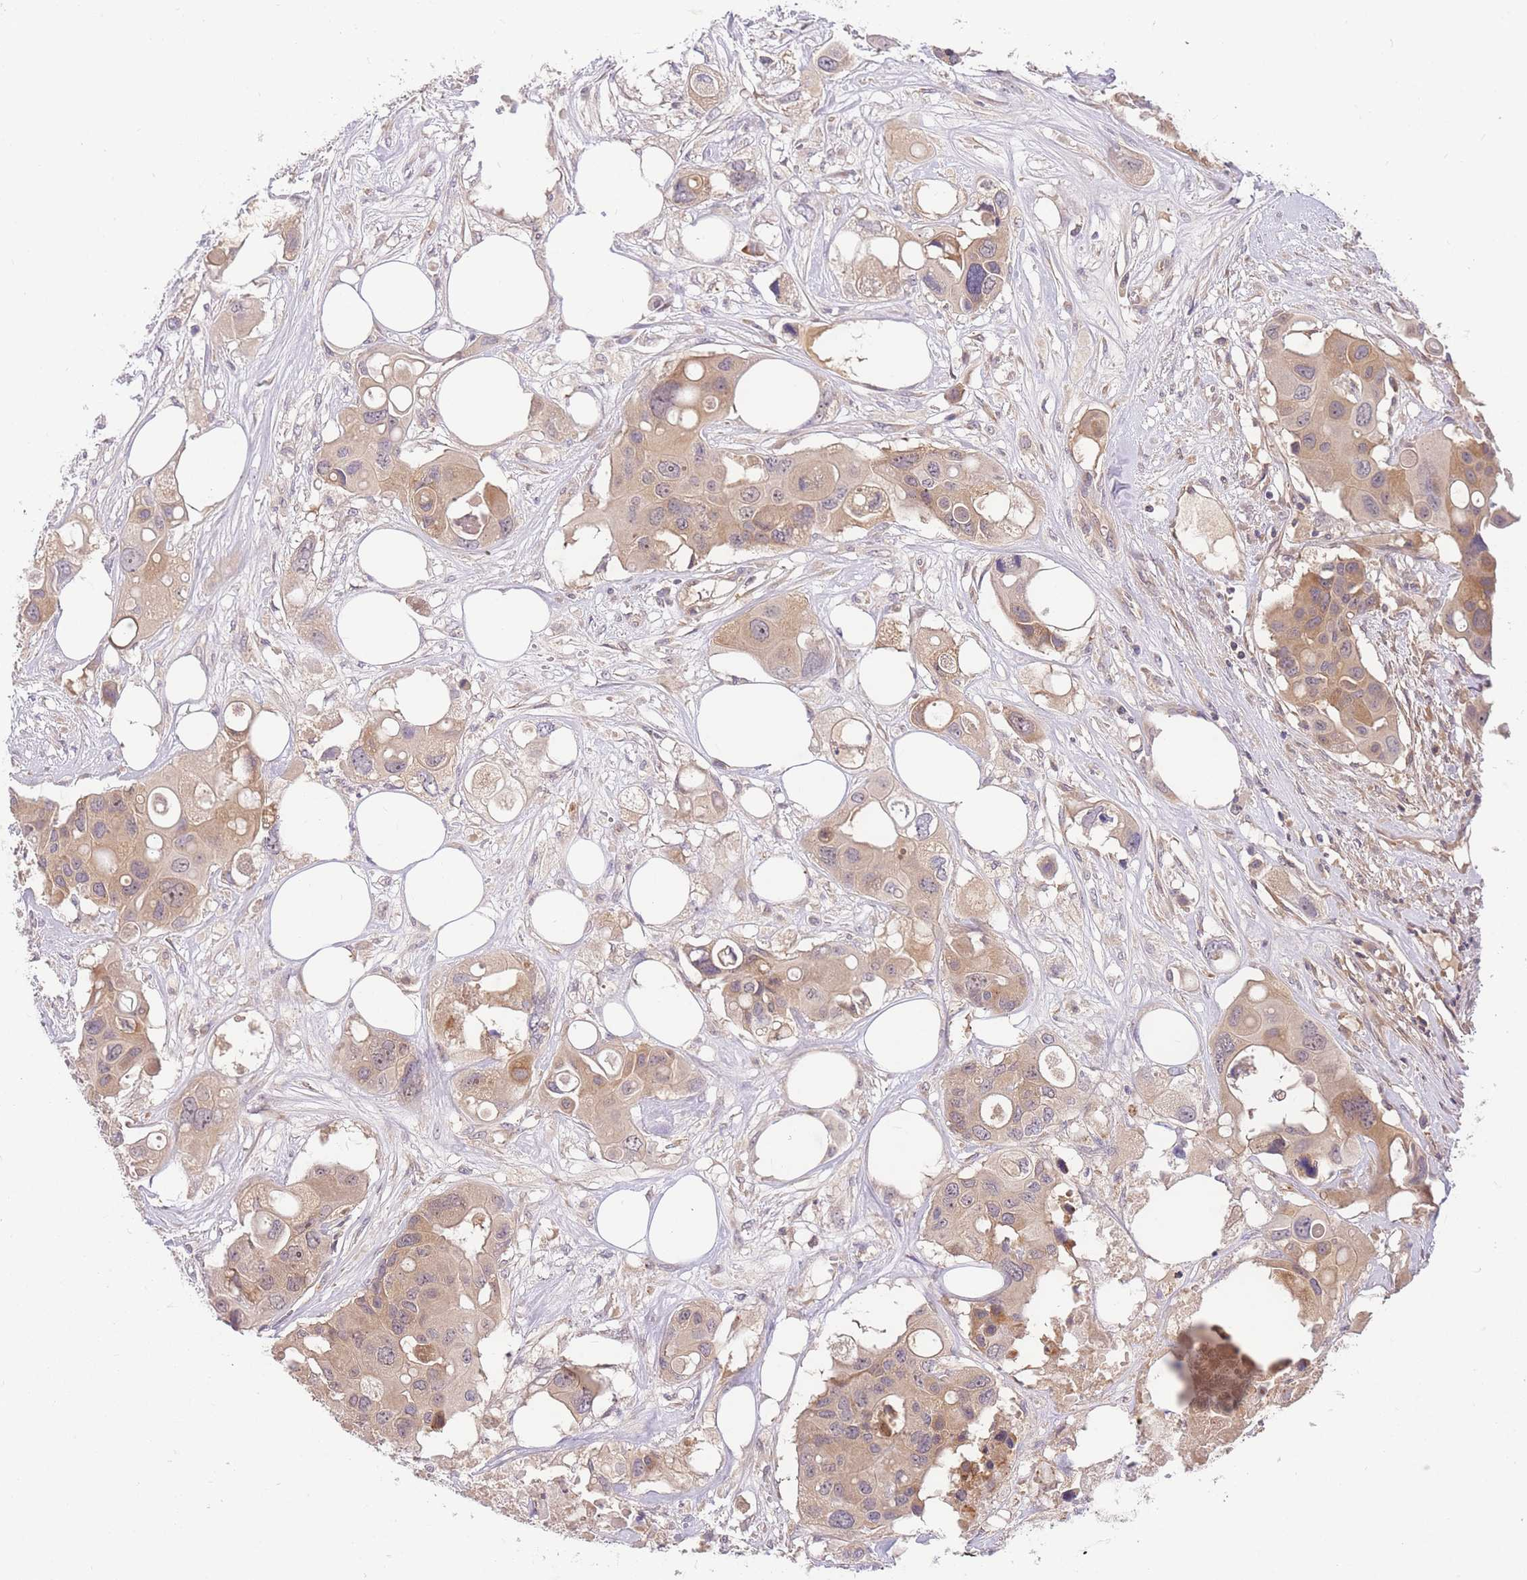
{"staining": {"intensity": "weak", "quantity": ">75%", "location": "cytoplasmic/membranous"}, "tissue": "colorectal cancer", "cell_type": "Tumor cells", "image_type": "cancer", "snomed": [{"axis": "morphology", "description": "Adenocarcinoma, NOS"}, {"axis": "topography", "description": "Colon"}], "caption": "This image shows immunohistochemistry (IHC) staining of human colorectal adenocarcinoma, with low weak cytoplasmic/membranous expression in approximately >75% of tumor cells.", "gene": "ZNF577", "patient": {"sex": "male", "age": 77}}